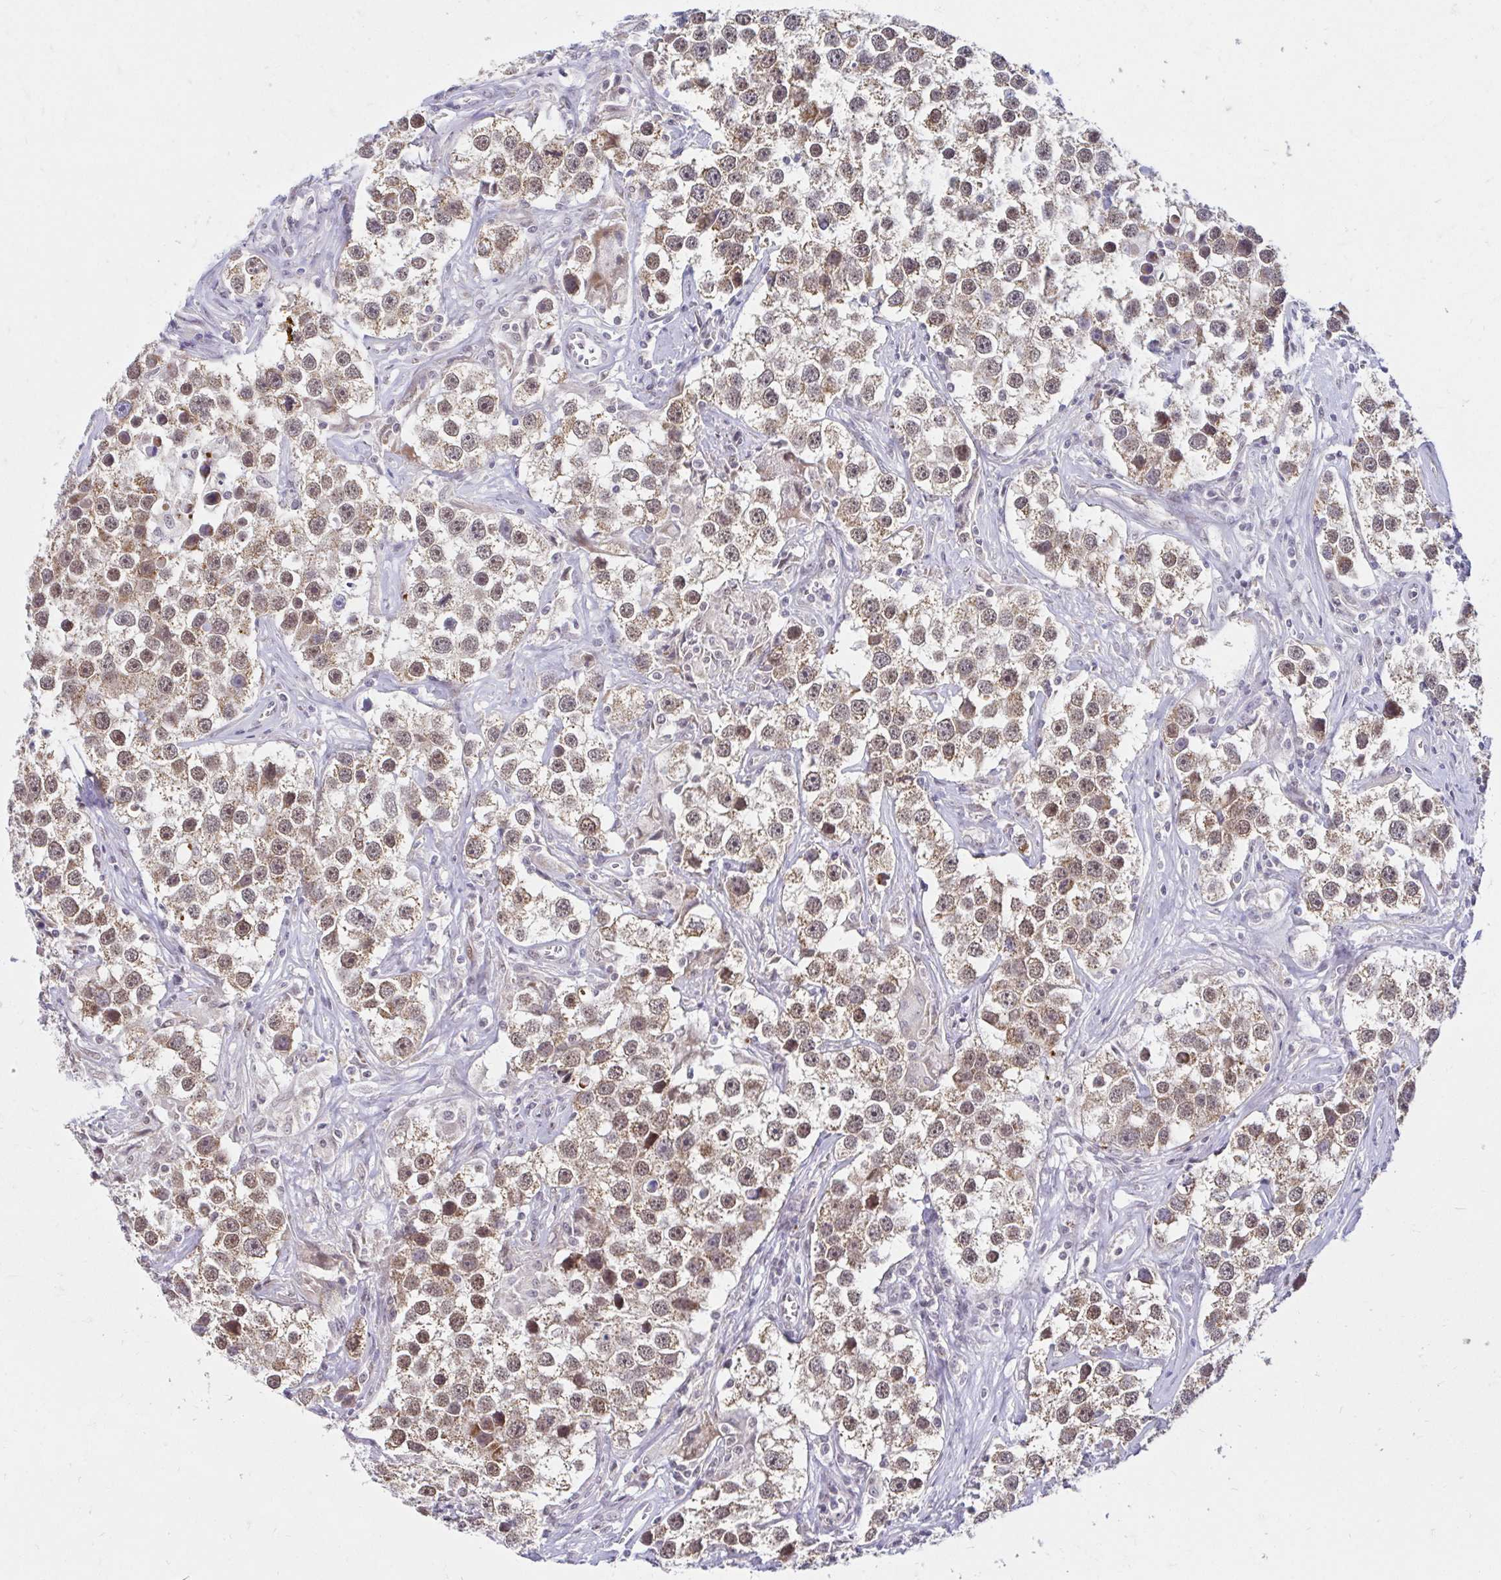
{"staining": {"intensity": "weak", "quantity": ">75%", "location": "cytoplasmic/membranous"}, "tissue": "testis cancer", "cell_type": "Tumor cells", "image_type": "cancer", "snomed": [{"axis": "morphology", "description": "Seminoma, NOS"}, {"axis": "topography", "description": "Testis"}], "caption": "The micrograph exhibits staining of testis cancer, revealing weak cytoplasmic/membranous protein expression (brown color) within tumor cells. The staining was performed using DAB (3,3'-diaminobenzidine), with brown indicating positive protein expression. Nuclei are stained blue with hematoxylin.", "gene": "TIMM50", "patient": {"sex": "male", "age": 49}}